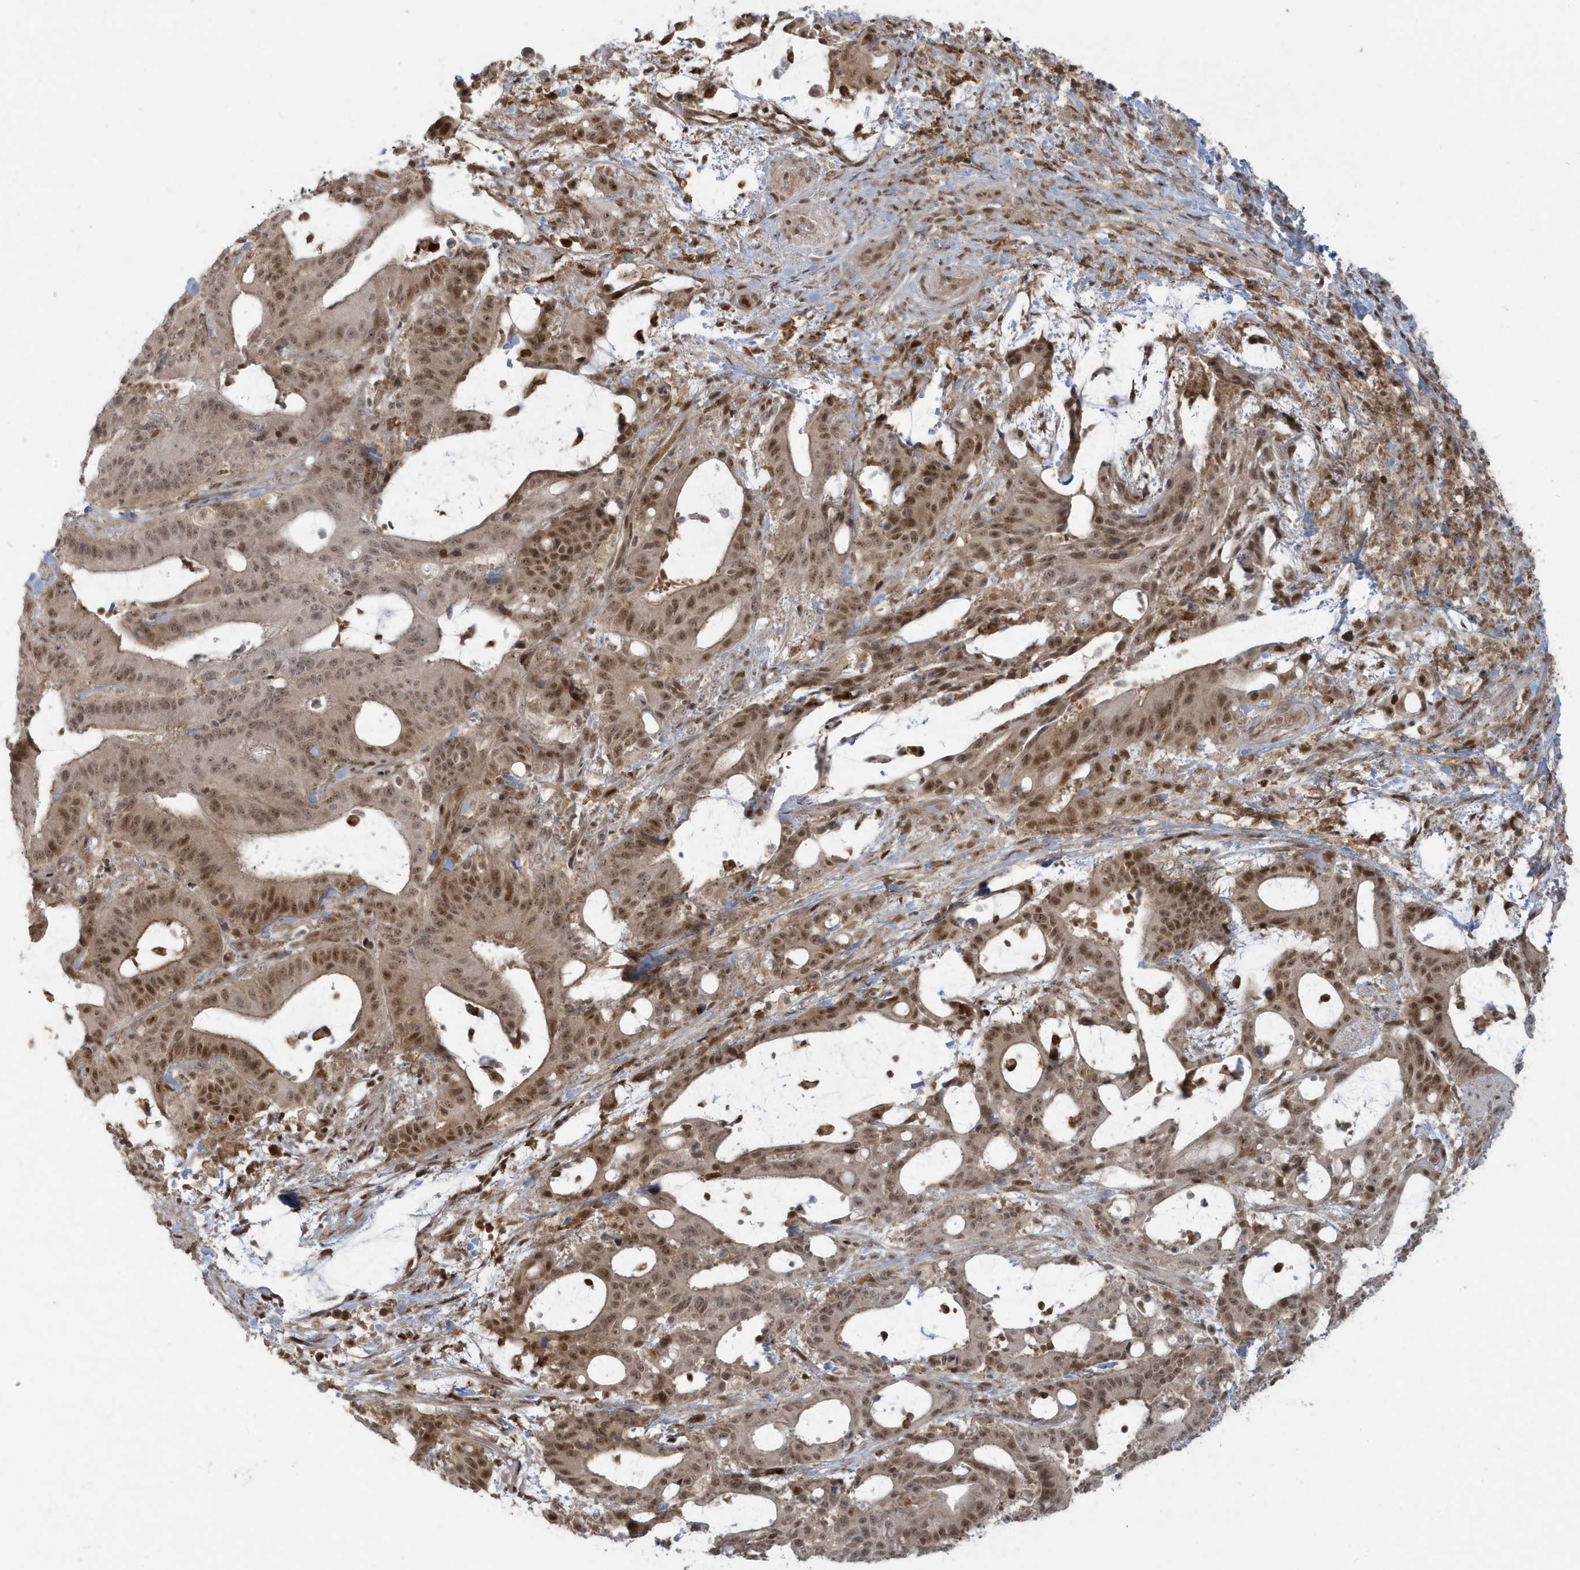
{"staining": {"intensity": "moderate", "quantity": ">75%", "location": "nuclear"}, "tissue": "liver cancer", "cell_type": "Tumor cells", "image_type": "cancer", "snomed": [{"axis": "morphology", "description": "Normal tissue, NOS"}, {"axis": "morphology", "description": "Cholangiocarcinoma"}, {"axis": "topography", "description": "Liver"}, {"axis": "topography", "description": "Peripheral nerve tissue"}], "caption": "A brown stain highlights moderate nuclear positivity of a protein in cholangiocarcinoma (liver) tumor cells.", "gene": "C1orf52", "patient": {"sex": "female", "age": 73}}